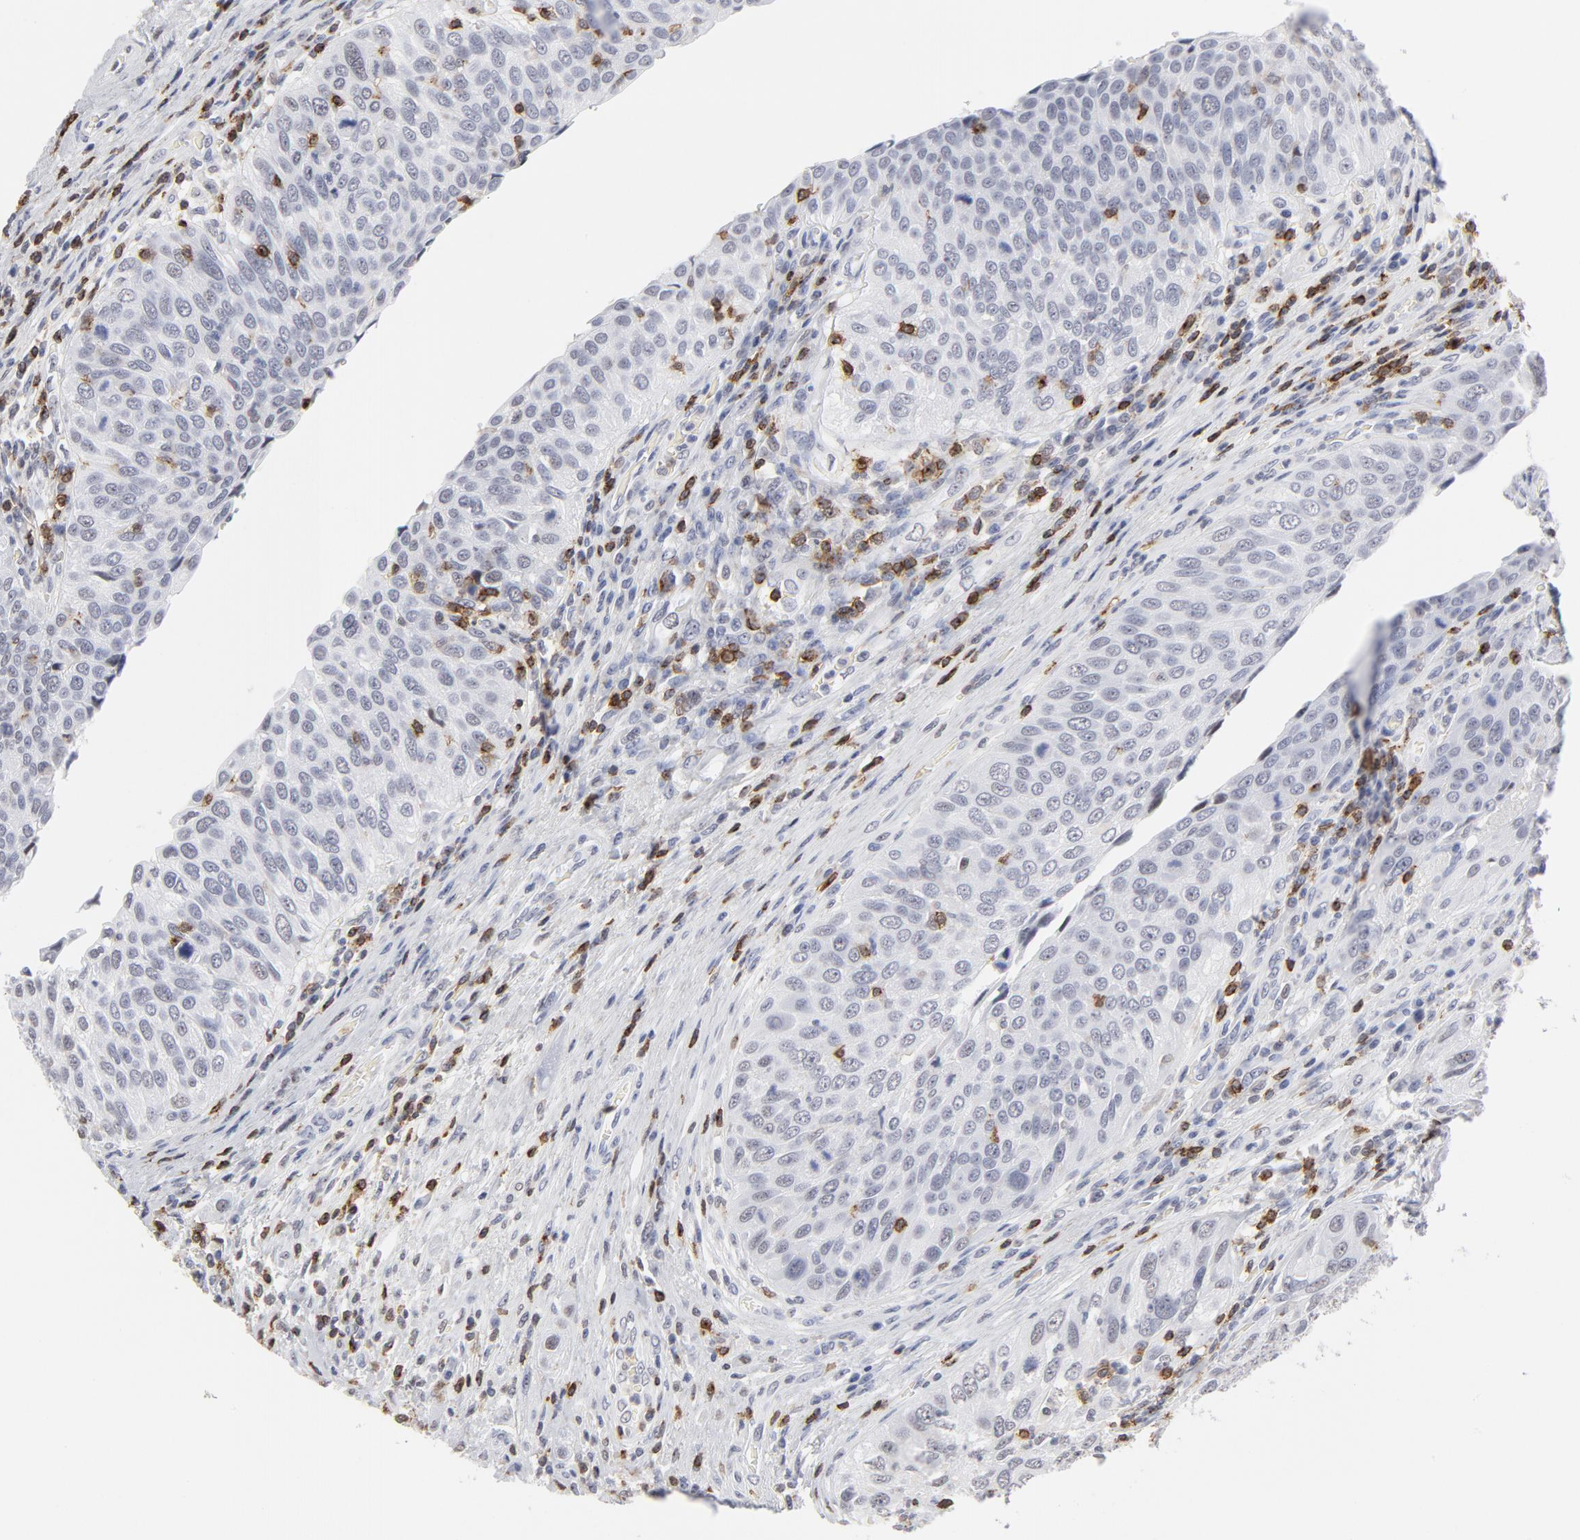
{"staining": {"intensity": "negative", "quantity": "none", "location": "none"}, "tissue": "urothelial cancer", "cell_type": "Tumor cells", "image_type": "cancer", "snomed": [{"axis": "morphology", "description": "Urothelial carcinoma, High grade"}, {"axis": "topography", "description": "Urinary bladder"}], "caption": "Histopathology image shows no significant protein staining in tumor cells of high-grade urothelial carcinoma.", "gene": "CD2", "patient": {"sex": "male", "age": 50}}